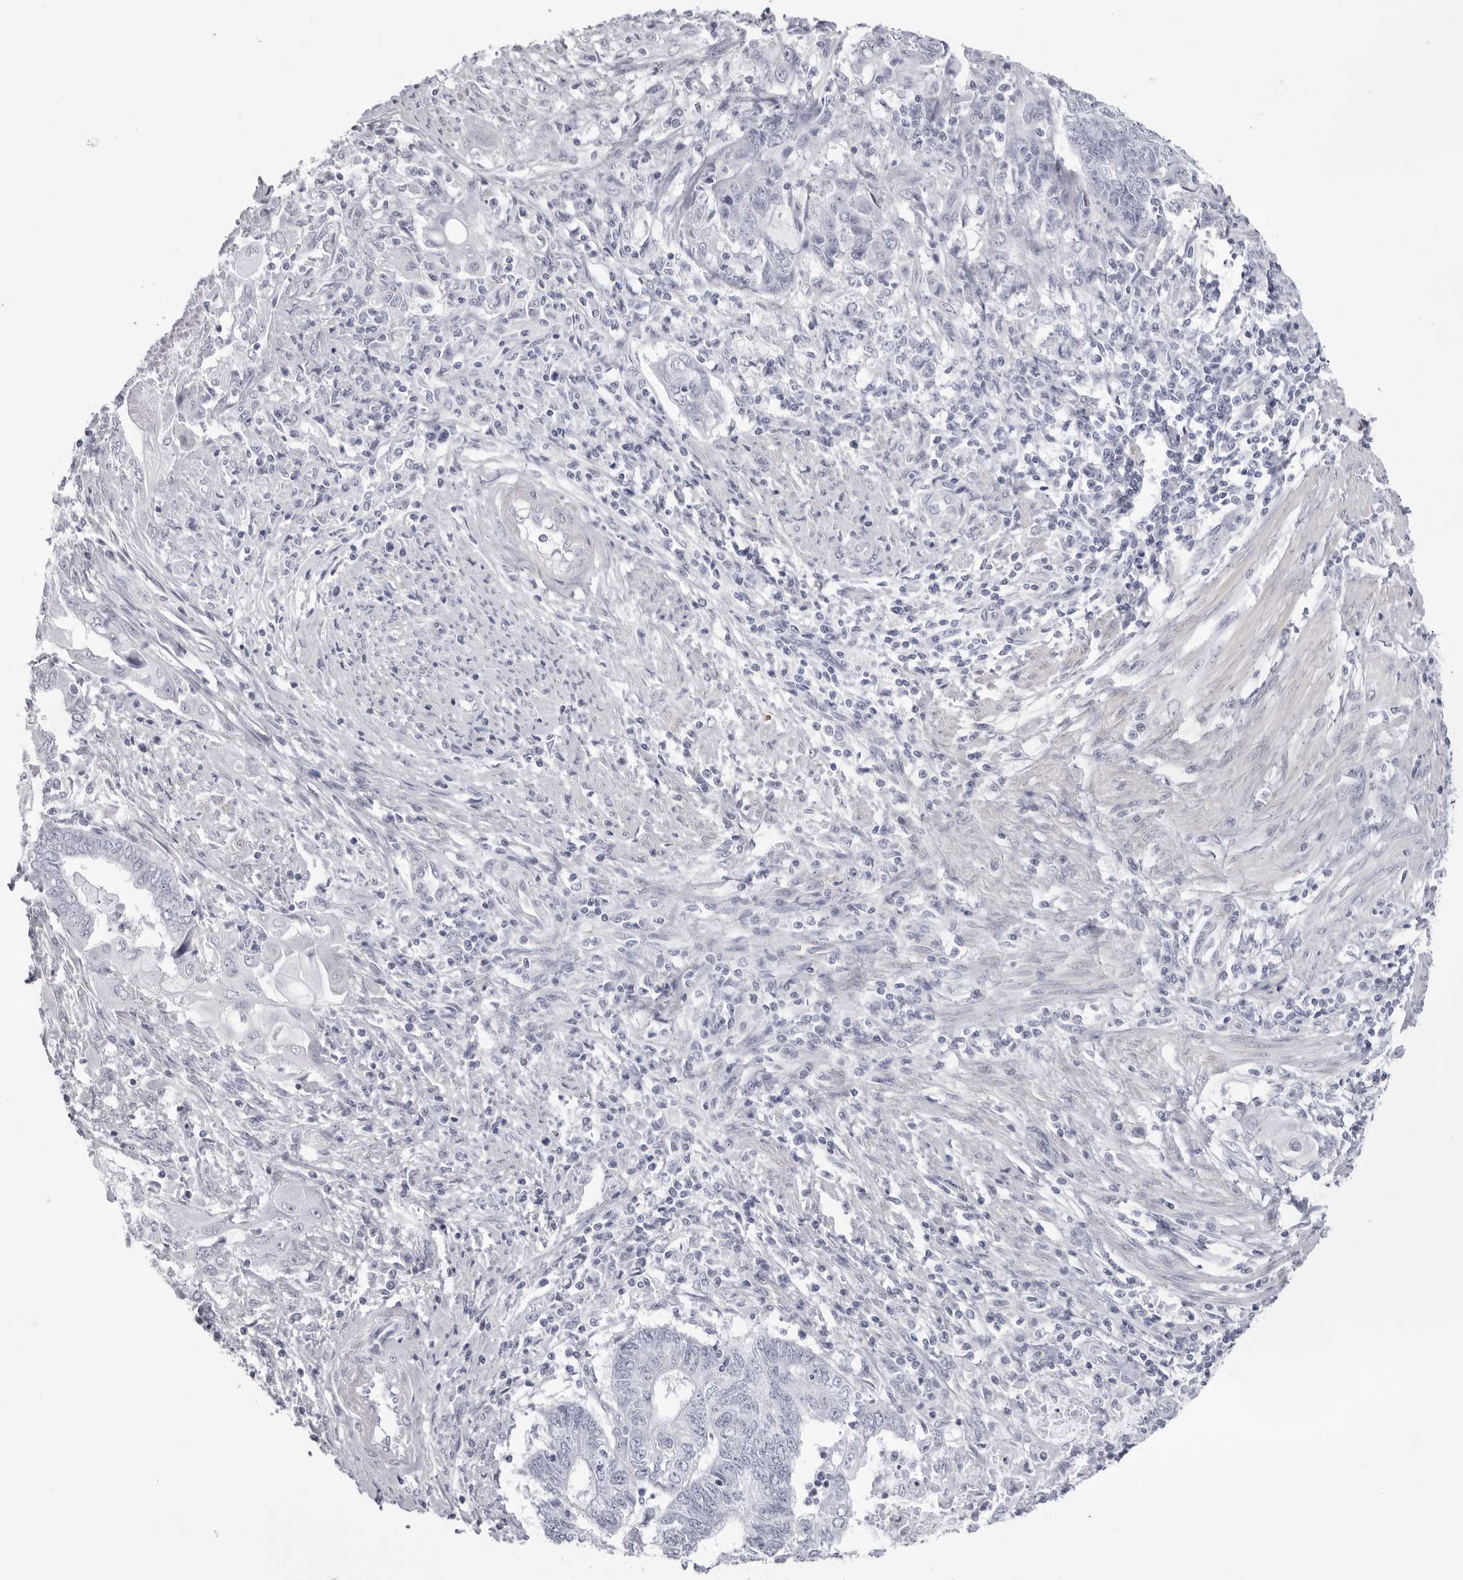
{"staining": {"intensity": "negative", "quantity": "none", "location": "none"}, "tissue": "endometrial cancer", "cell_type": "Tumor cells", "image_type": "cancer", "snomed": [{"axis": "morphology", "description": "Adenocarcinoma, NOS"}, {"axis": "topography", "description": "Uterus"}, {"axis": "topography", "description": "Endometrium"}], "caption": "This image is of adenocarcinoma (endometrial) stained with IHC to label a protein in brown with the nuclei are counter-stained blue. There is no expression in tumor cells.", "gene": "INSL3", "patient": {"sex": "female", "age": 70}}